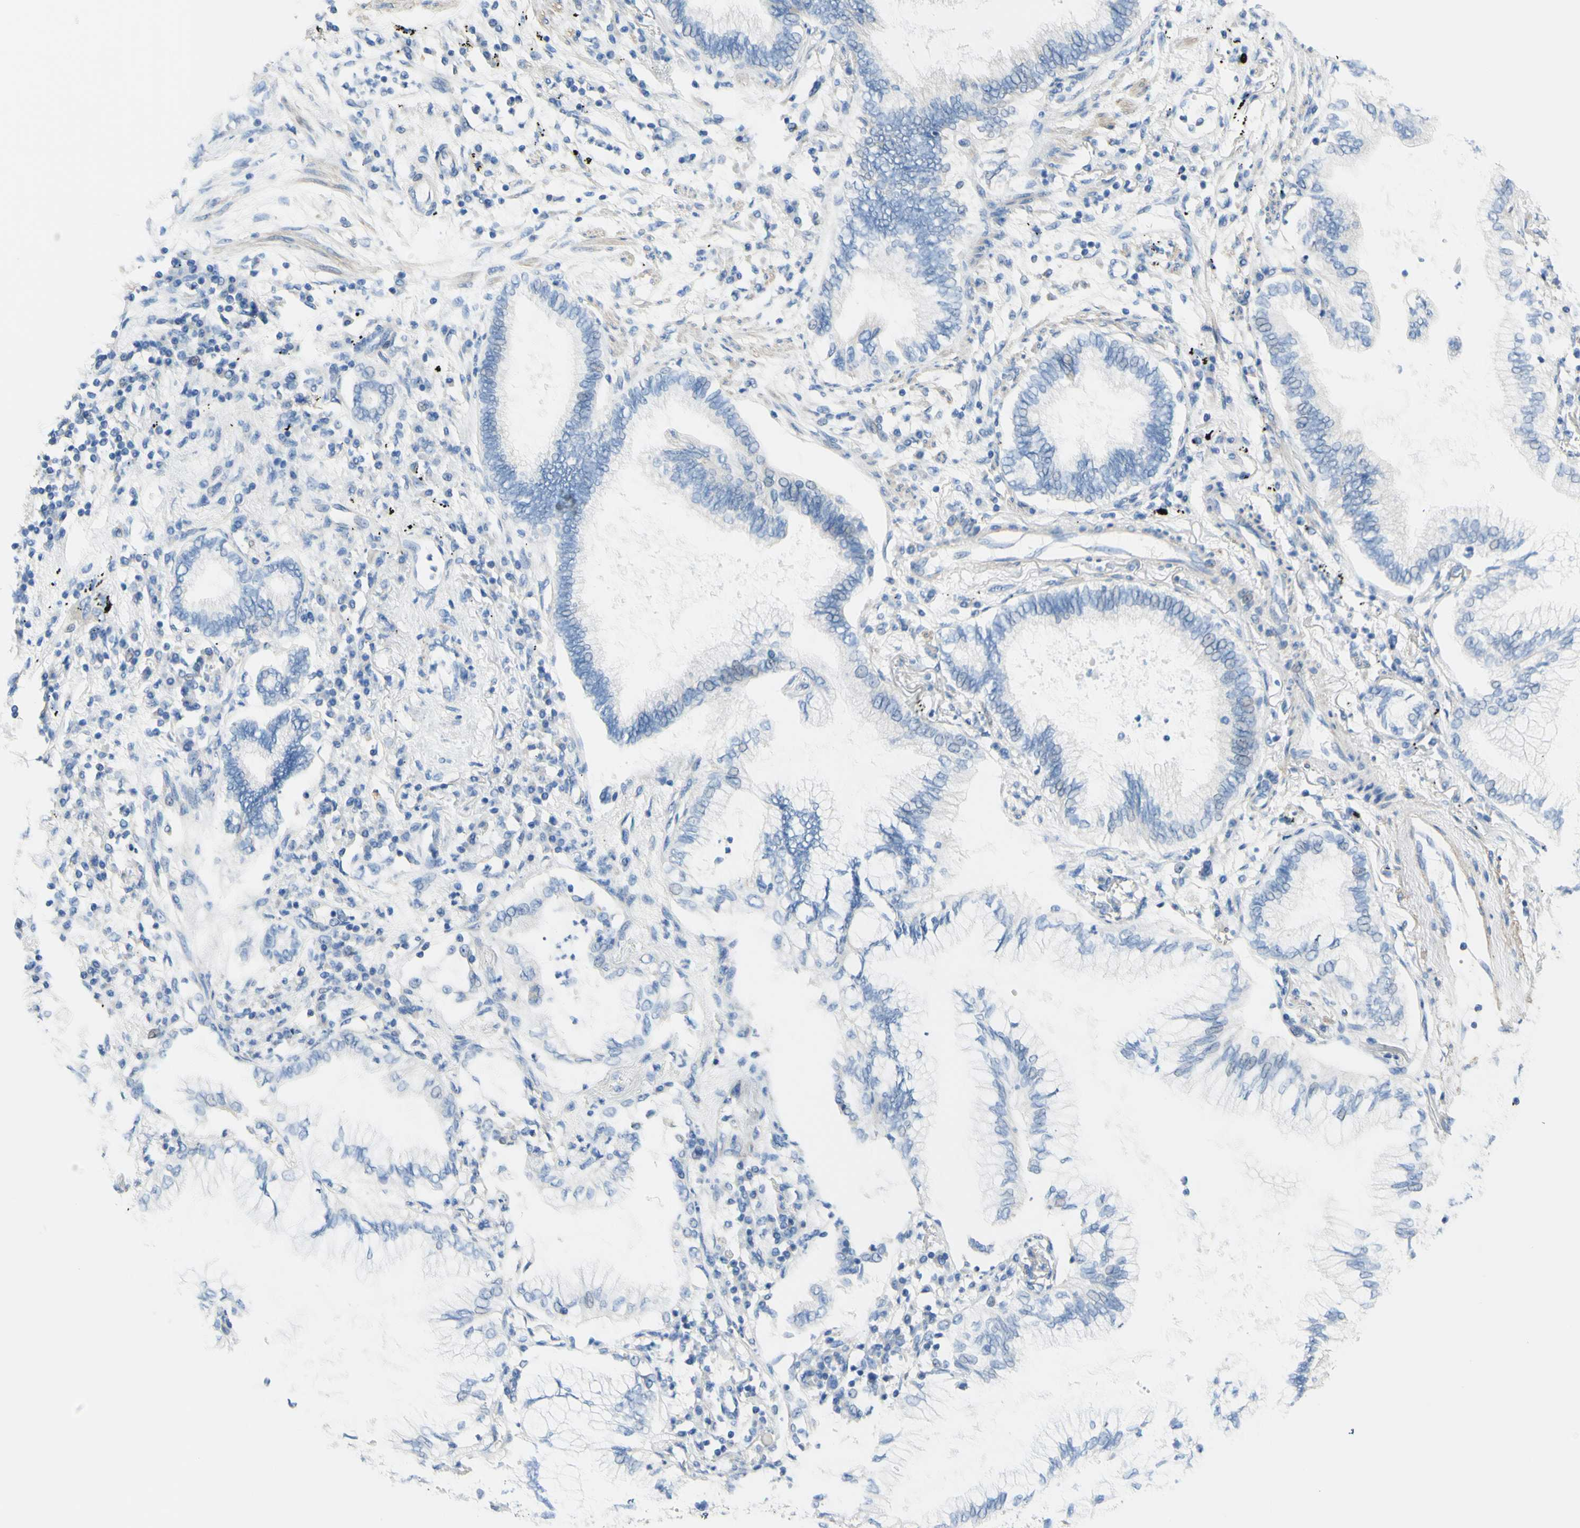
{"staining": {"intensity": "negative", "quantity": "none", "location": "none"}, "tissue": "lung cancer", "cell_type": "Tumor cells", "image_type": "cancer", "snomed": [{"axis": "morphology", "description": "Normal tissue, NOS"}, {"axis": "morphology", "description": "Adenocarcinoma, NOS"}, {"axis": "topography", "description": "Bronchus"}, {"axis": "topography", "description": "Lung"}], "caption": "High power microscopy histopathology image of an immunohistochemistry micrograph of lung adenocarcinoma, revealing no significant staining in tumor cells.", "gene": "RETREG2", "patient": {"sex": "female", "age": 70}}